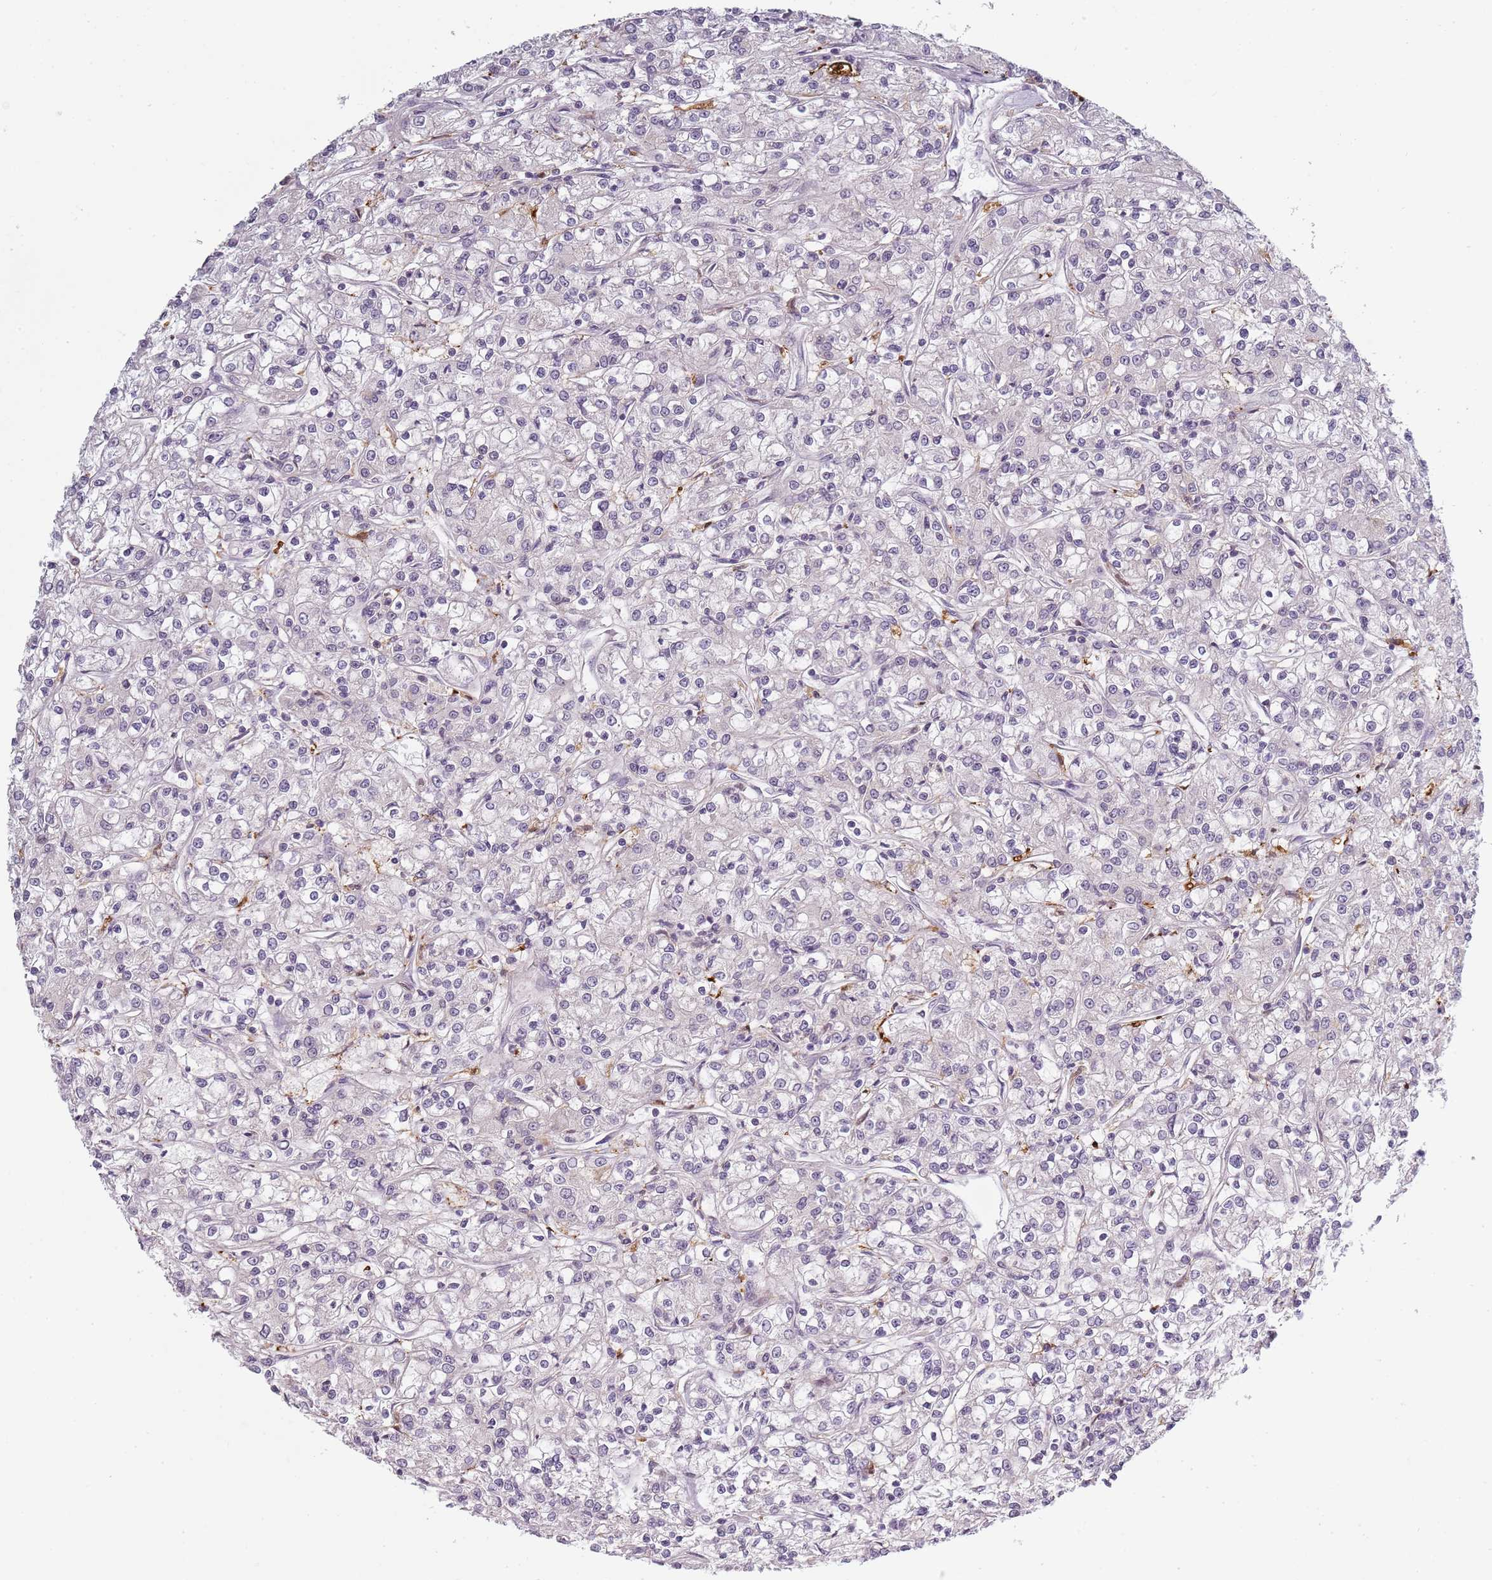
{"staining": {"intensity": "negative", "quantity": "none", "location": "none"}, "tissue": "renal cancer", "cell_type": "Tumor cells", "image_type": "cancer", "snomed": [{"axis": "morphology", "description": "Adenocarcinoma, NOS"}, {"axis": "topography", "description": "Kidney"}], "caption": "Immunohistochemistry (IHC) of renal cancer reveals no positivity in tumor cells.", "gene": "CC2D2B", "patient": {"sex": "female", "age": 59}}